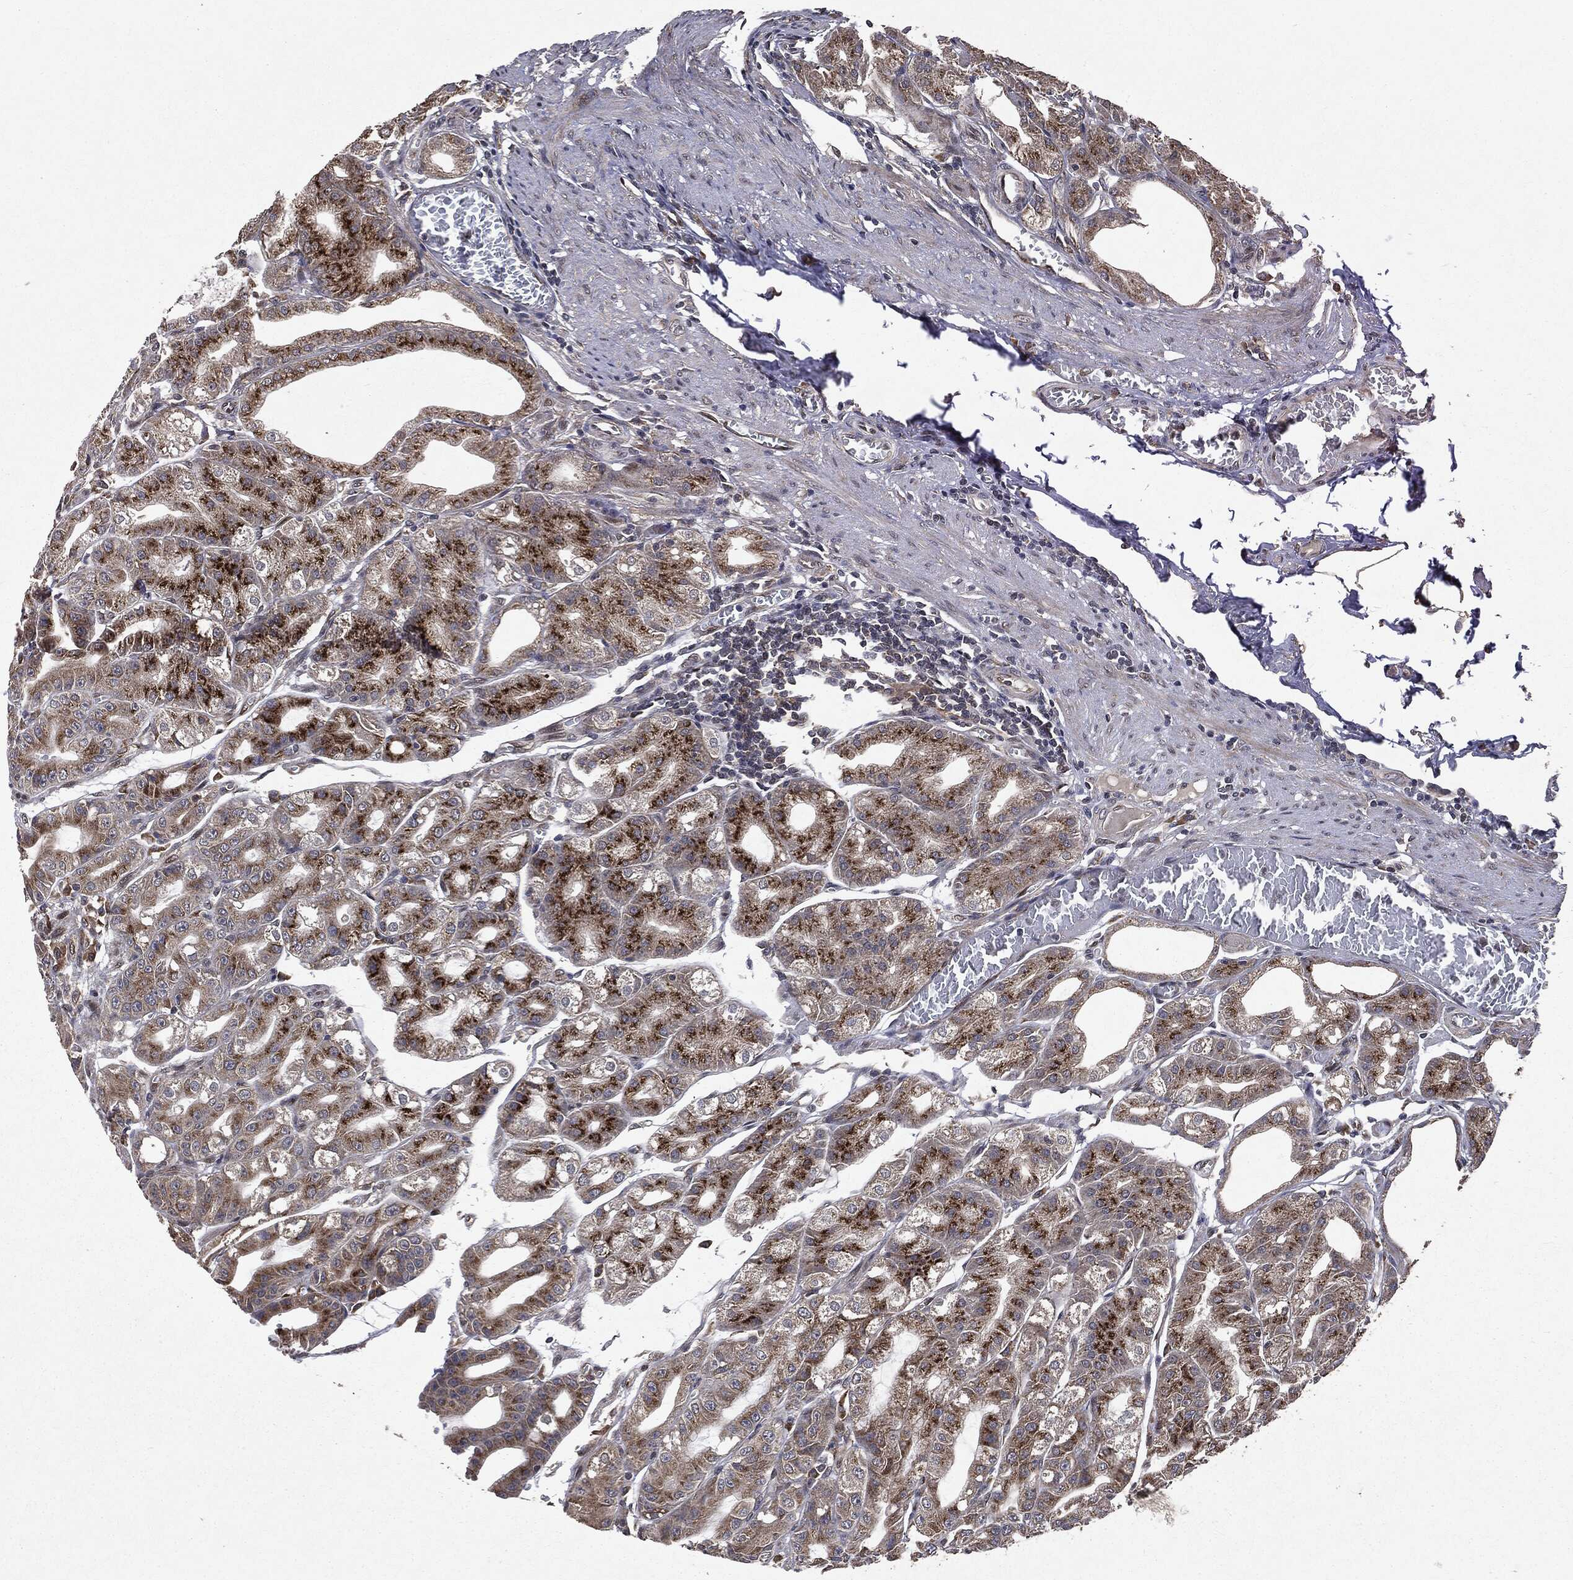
{"staining": {"intensity": "strong", "quantity": "25%-75%", "location": "cytoplasmic/membranous"}, "tissue": "stomach", "cell_type": "Glandular cells", "image_type": "normal", "snomed": [{"axis": "morphology", "description": "Normal tissue, NOS"}, {"axis": "topography", "description": "Stomach"}], "caption": "Immunohistochemical staining of unremarkable human stomach exhibits high levels of strong cytoplasmic/membranous positivity in approximately 25%-75% of glandular cells.", "gene": "PLPPR2", "patient": {"sex": "male", "age": 71}}